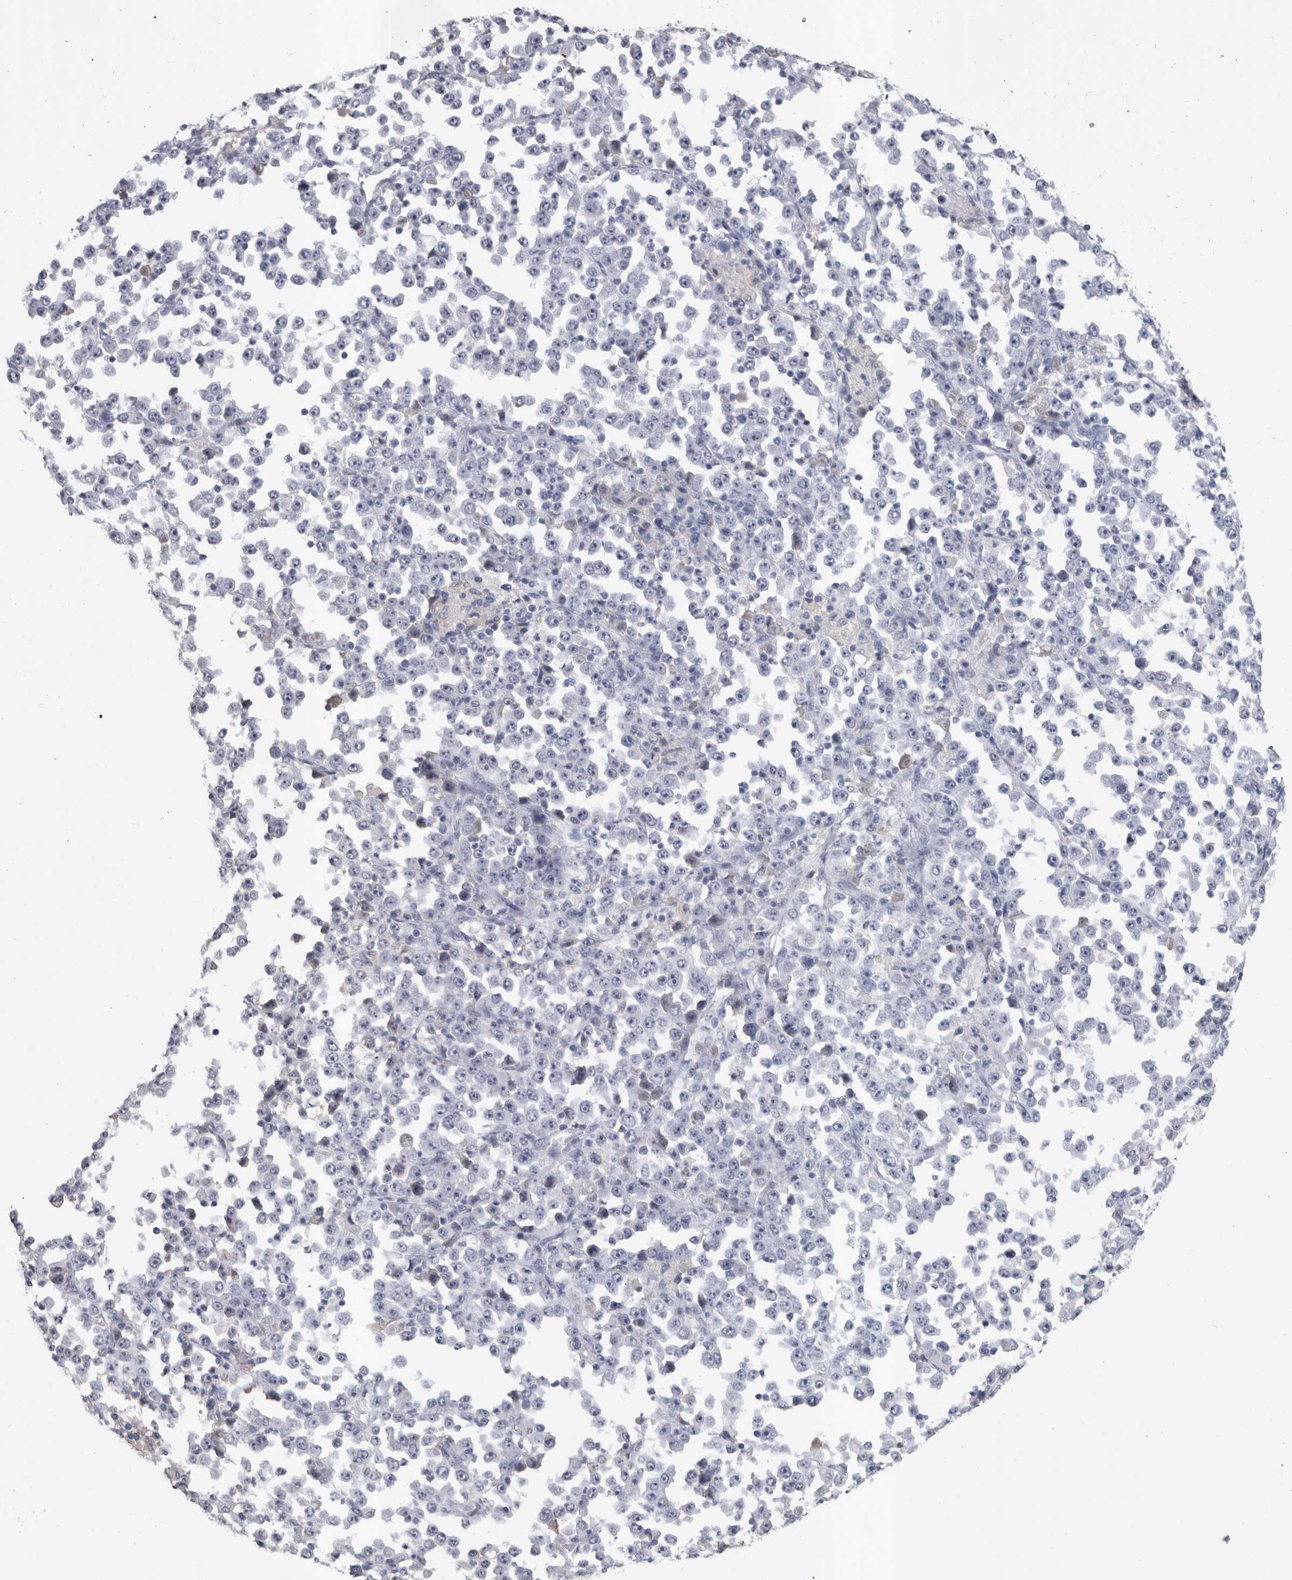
{"staining": {"intensity": "negative", "quantity": "none", "location": "none"}, "tissue": "stomach cancer", "cell_type": "Tumor cells", "image_type": "cancer", "snomed": [{"axis": "morphology", "description": "Normal tissue, NOS"}, {"axis": "morphology", "description": "Adenocarcinoma, NOS"}, {"axis": "topography", "description": "Stomach, upper"}, {"axis": "topography", "description": "Stomach"}], "caption": "Immunohistochemical staining of stomach cancer (adenocarcinoma) exhibits no significant expression in tumor cells. Nuclei are stained in blue.", "gene": "PAX5", "patient": {"sex": "male", "age": 59}}